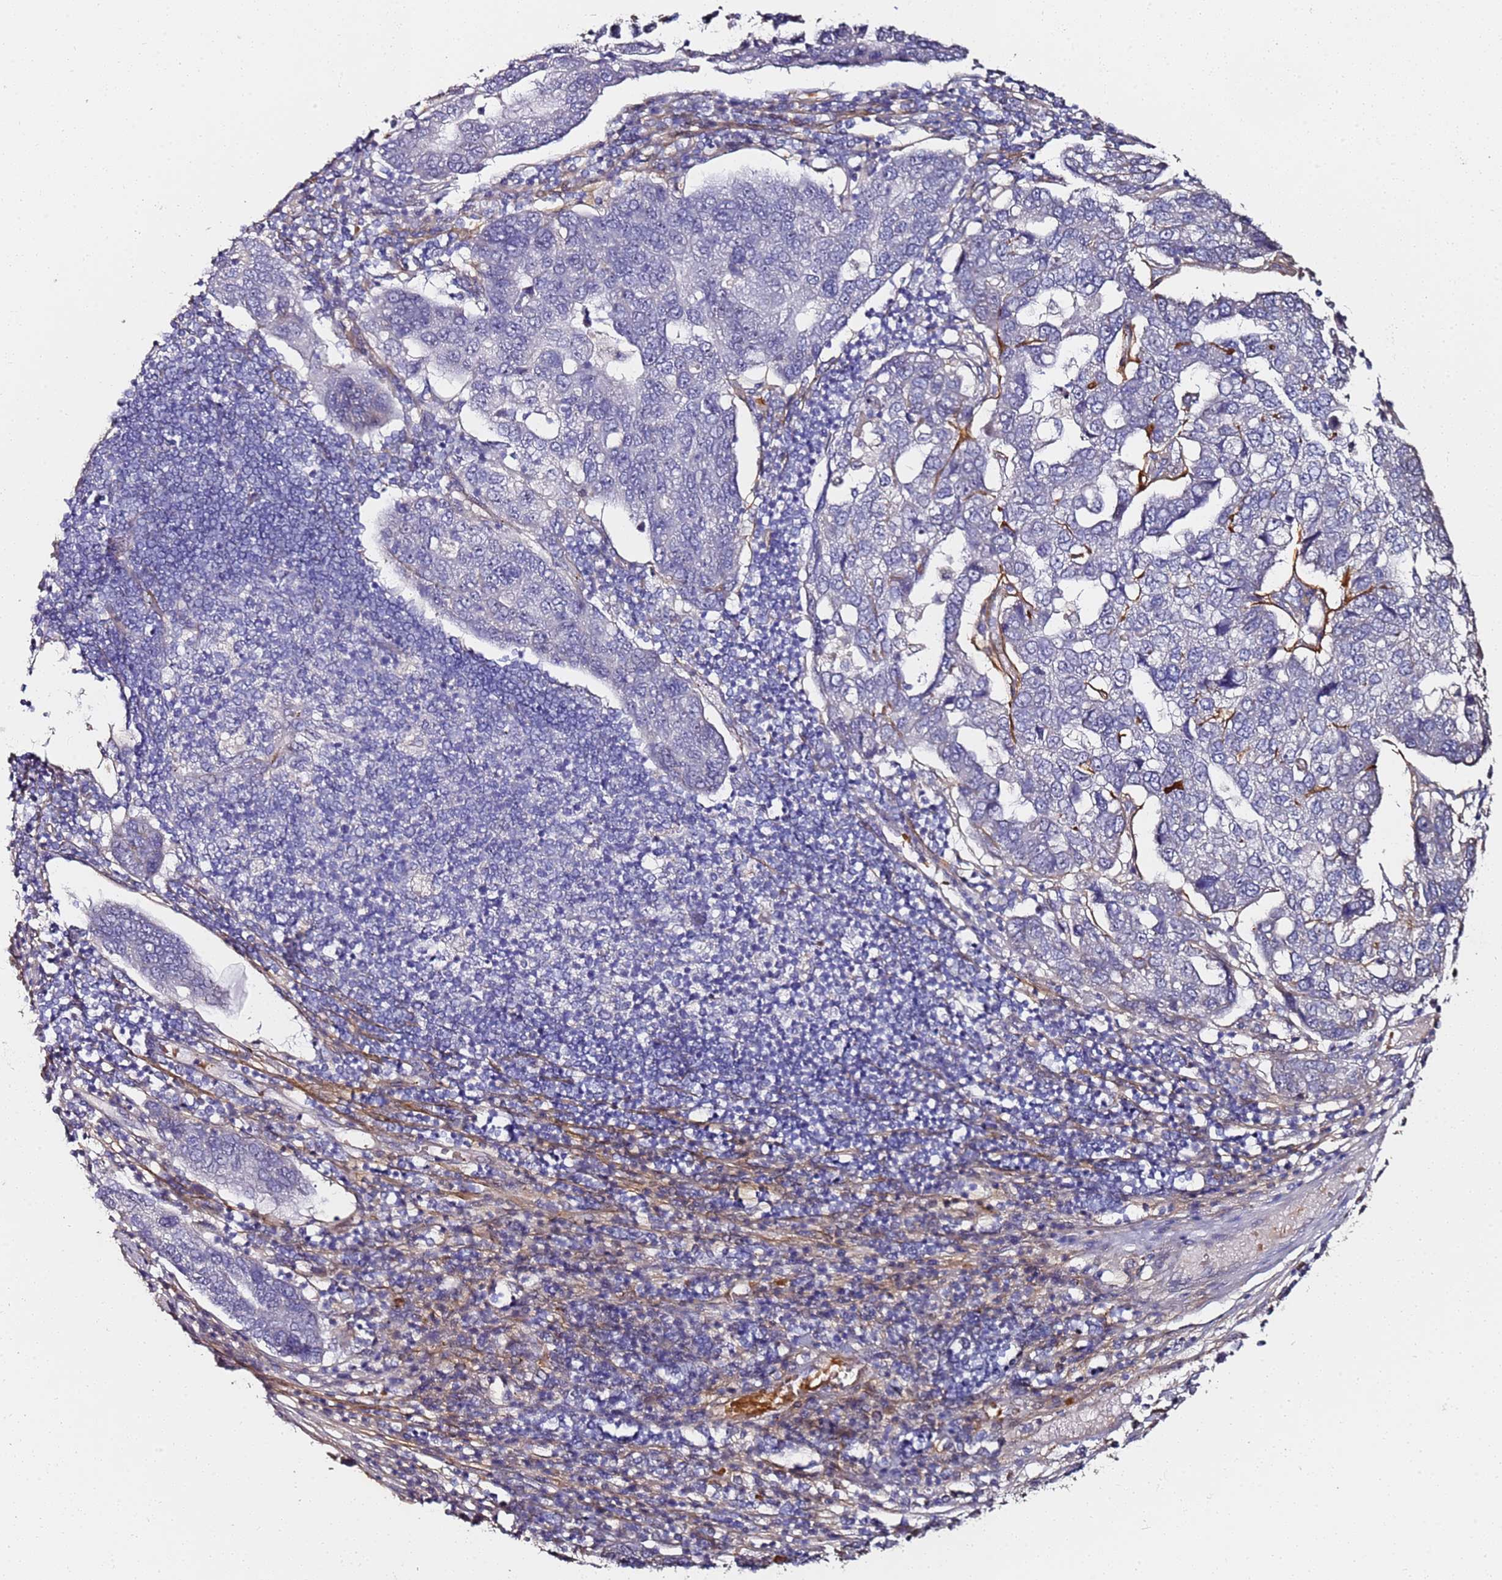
{"staining": {"intensity": "negative", "quantity": "none", "location": "none"}, "tissue": "pancreatic cancer", "cell_type": "Tumor cells", "image_type": "cancer", "snomed": [{"axis": "morphology", "description": "Adenocarcinoma, NOS"}, {"axis": "topography", "description": "Pancreas"}], "caption": "Tumor cells are negative for protein expression in human adenocarcinoma (pancreatic).", "gene": "C3orf80", "patient": {"sex": "female", "age": 61}}